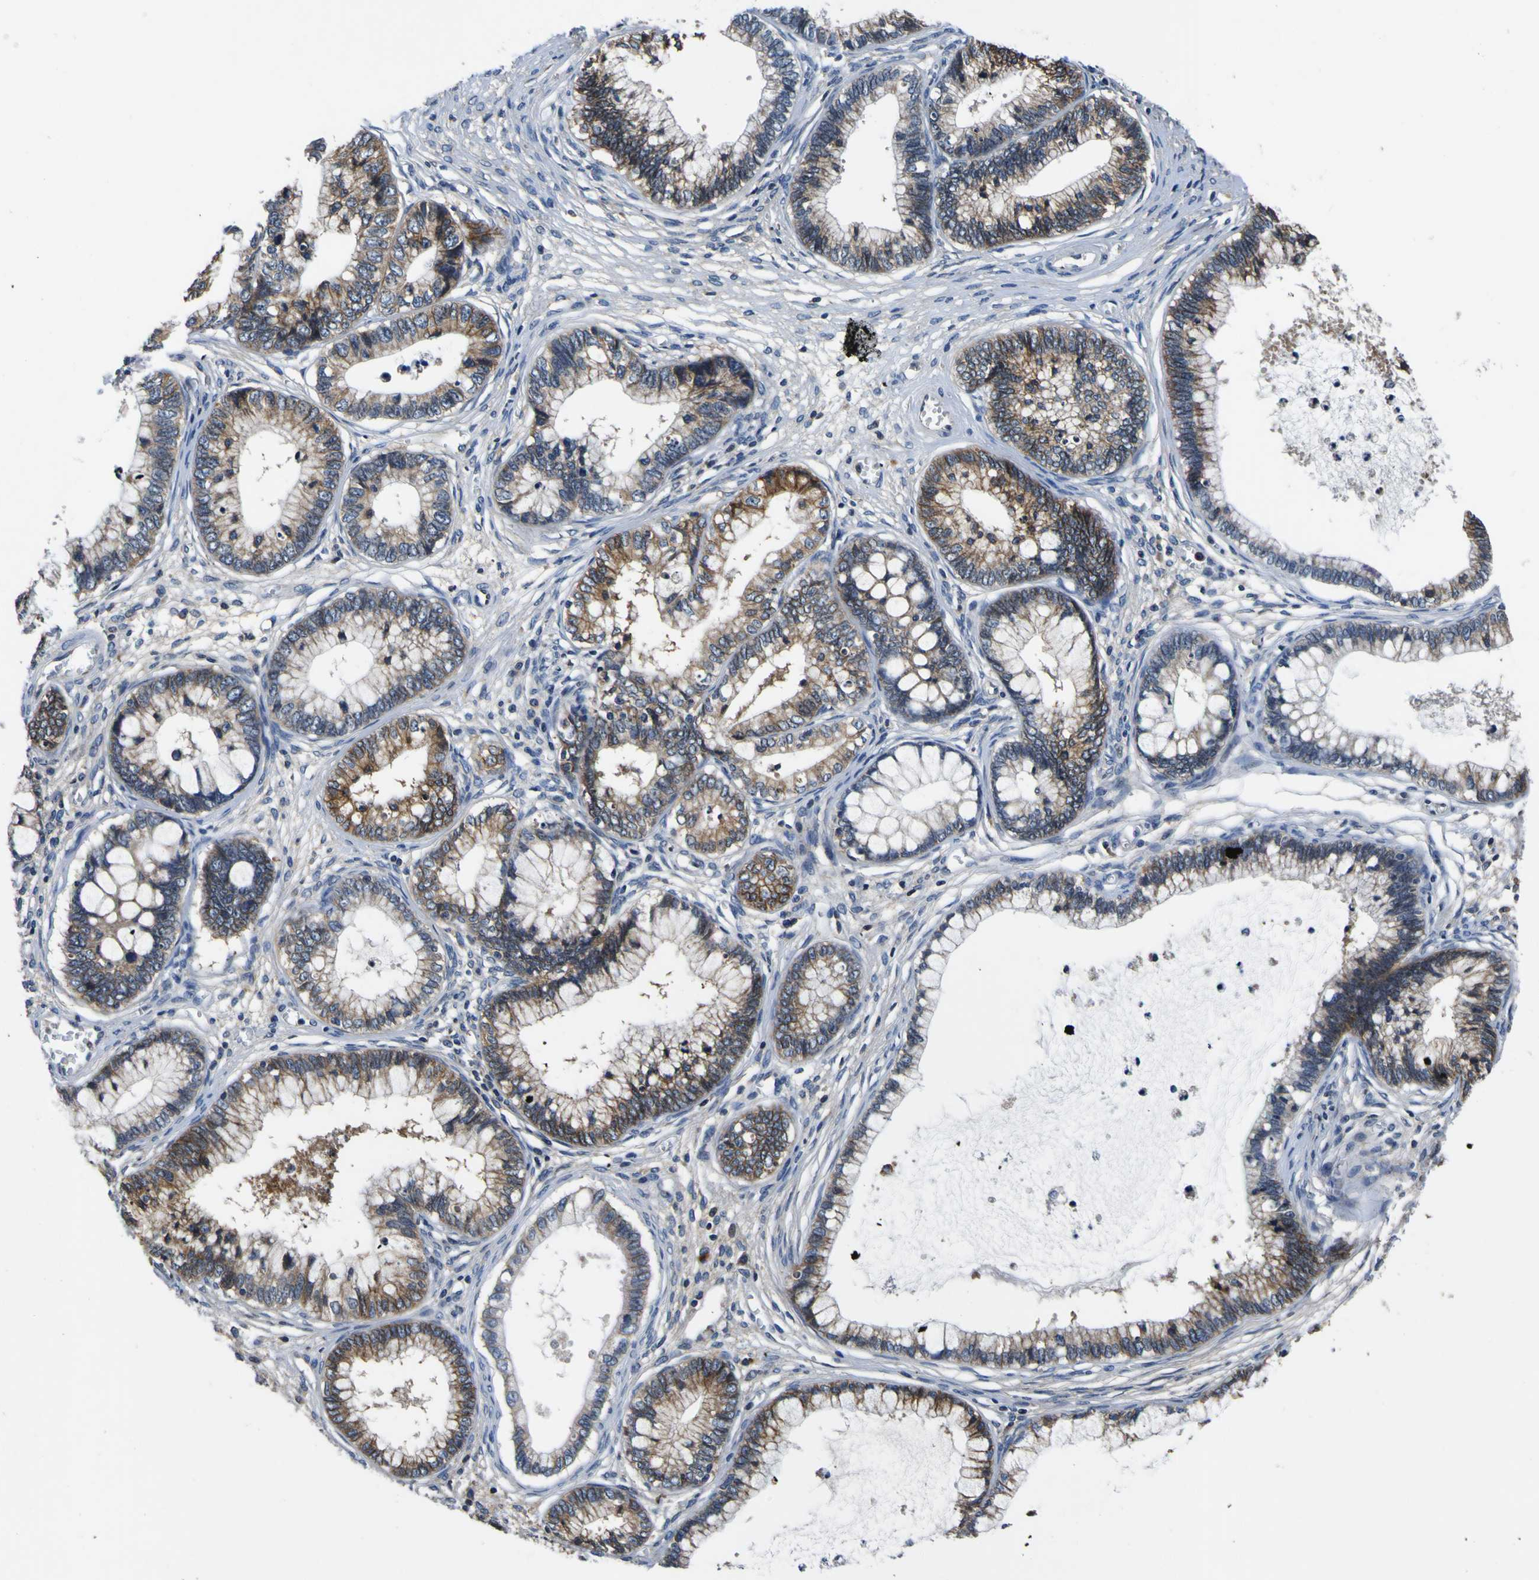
{"staining": {"intensity": "moderate", "quantity": "25%-75%", "location": "cytoplasmic/membranous"}, "tissue": "cervical cancer", "cell_type": "Tumor cells", "image_type": "cancer", "snomed": [{"axis": "morphology", "description": "Adenocarcinoma, NOS"}, {"axis": "topography", "description": "Cervix"}], "caption": "Immunohistochemical staining of cervical cancer displays medium levels of moderate cytoplasmic/membranous protein positivity in approximately 25%-75% of tumor cells. Immunohistochemistry (ihc) stains the protein of interest in brown and the nuclei are stained blue.", "gene": "EPHB4", "patient": {"sex": "female", "age": 44}}